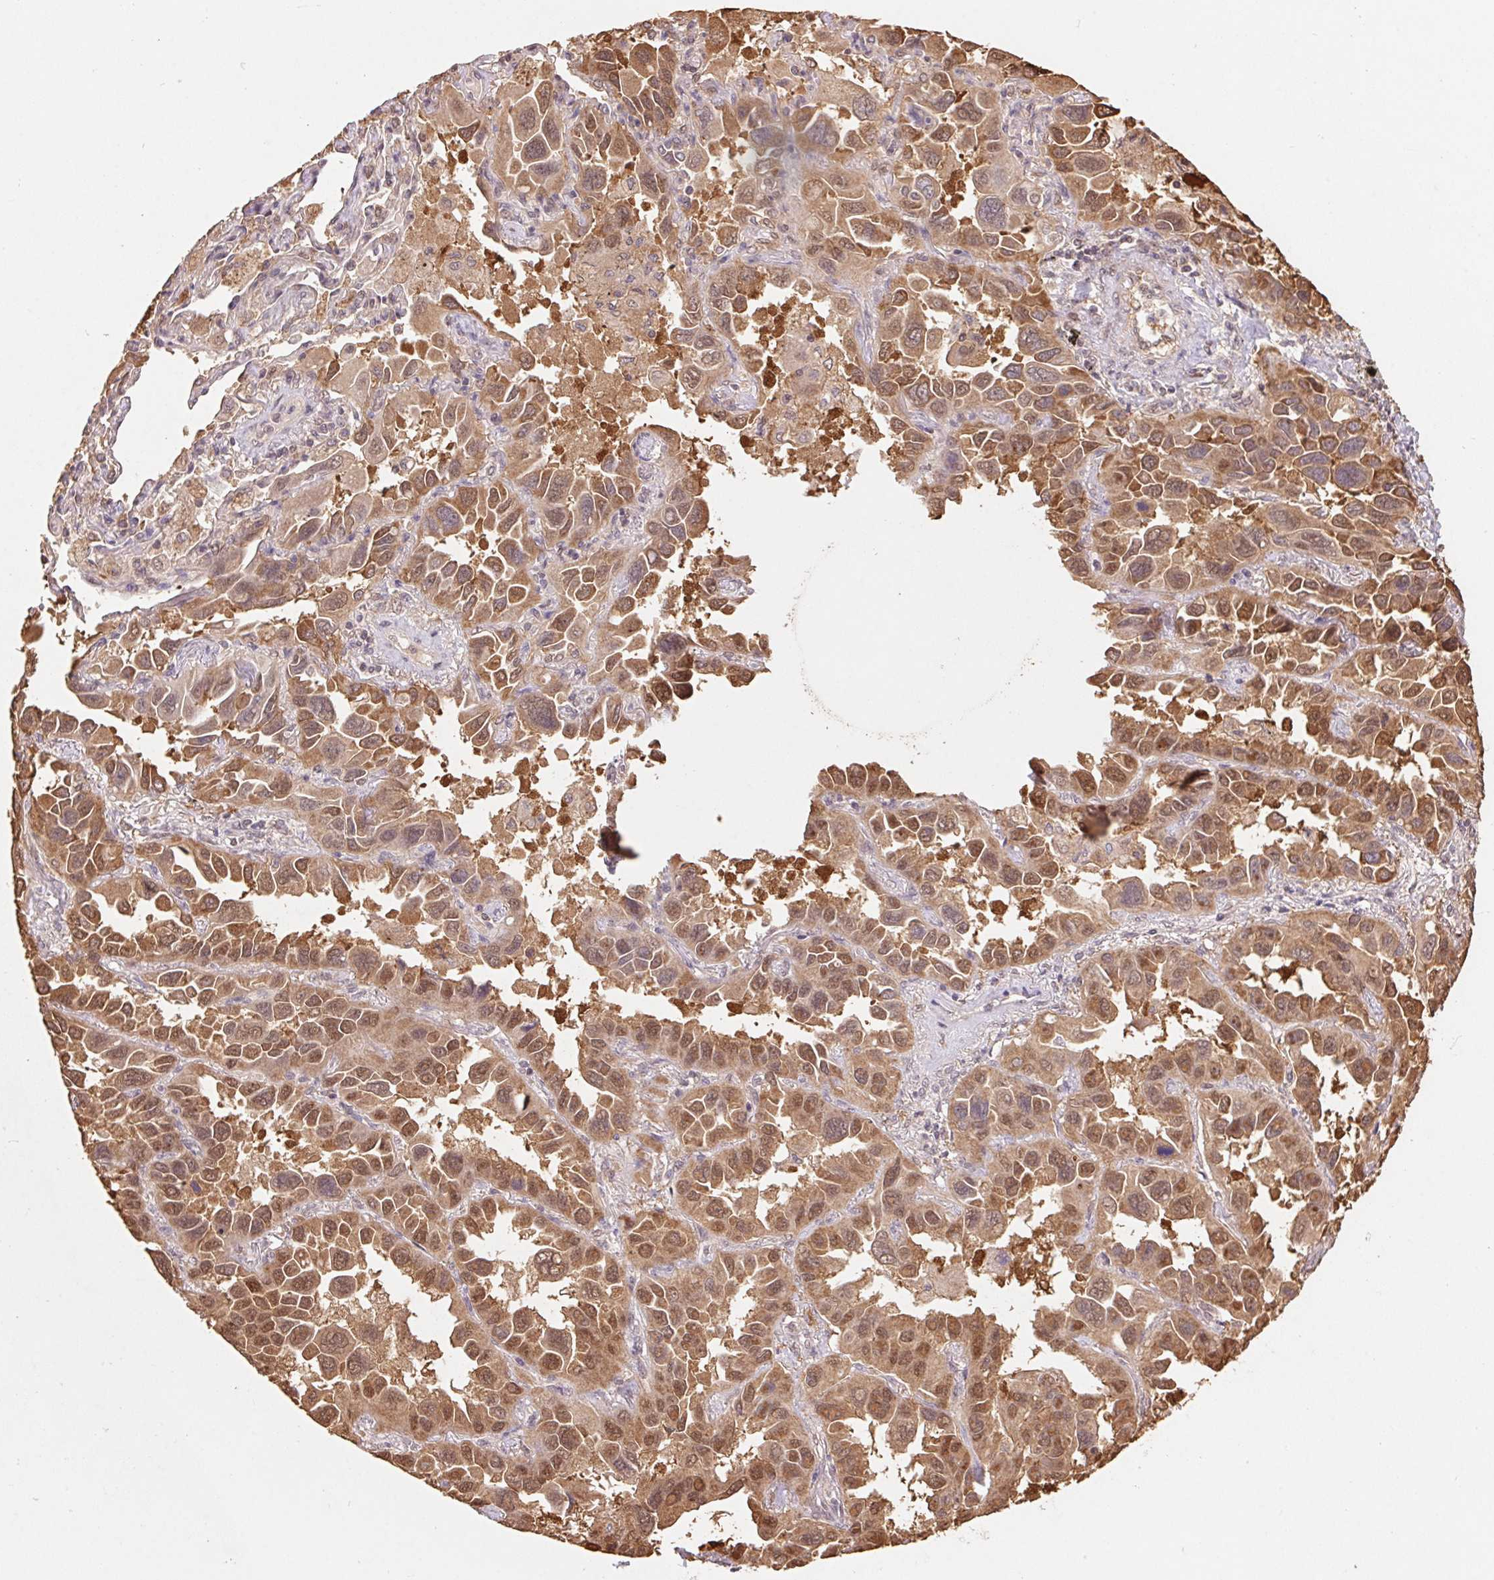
{"staining": {"intensity": "moderate", "quantity": ">75%", "location": "cytoplasmic/membranous,nuclear"}, "tissue": "lung cancer", "cell_type": "Tumor cells", "image_type": "cancer", "snomed": [{"axis": "morphology", "description": "Adenocarcinoma, NOS"}, {"axis": "topography", "description": "Lung"}], "caption": "Tumor cells exhibit moderate cytoplasmic/membranous and nuclear expression in approximately >75% of cells in adenocarcinoma (lung).", "gene": "CUTA", "patient": {"sex": "male", "age": 64}}